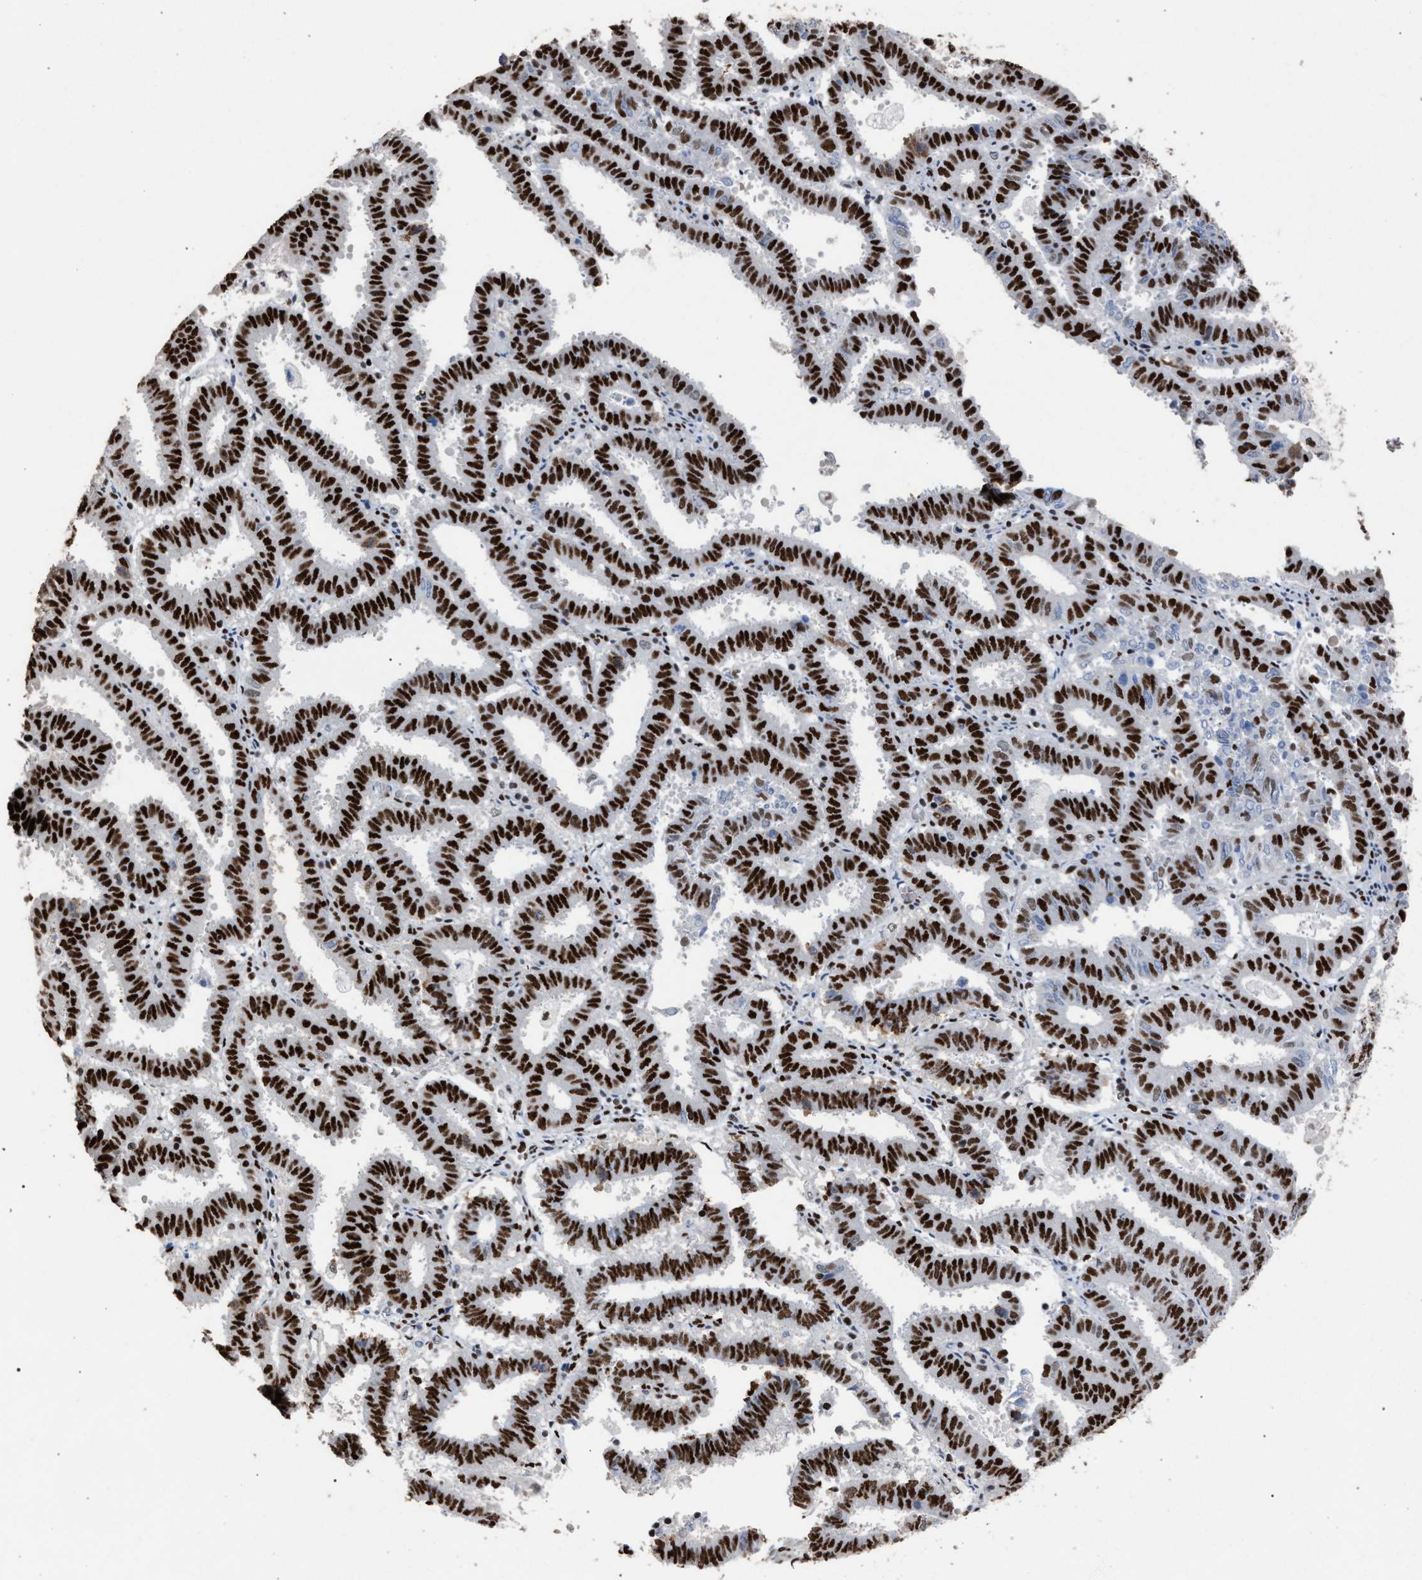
{"staining": {"intensity": "strong", "quantity": ">75%", "location": "nuclear"}, "tissue": "endometrial cancer", "cell_type": "Tumor cells", "image_type": "cancer", "snomed": [{"axis": "morphology", "description": "Adenocarcinoma, NOS"}, {"axis": "topography", "description": "Uterus"}], "caption": "Protein staining of endometrial cancer (adenocarcinoma) tissue demonstrates strong nuclear expression in about >75% of tumor cells.", "gene": "TP53BP1", "patient": {"sex": "female", "age": 83}}